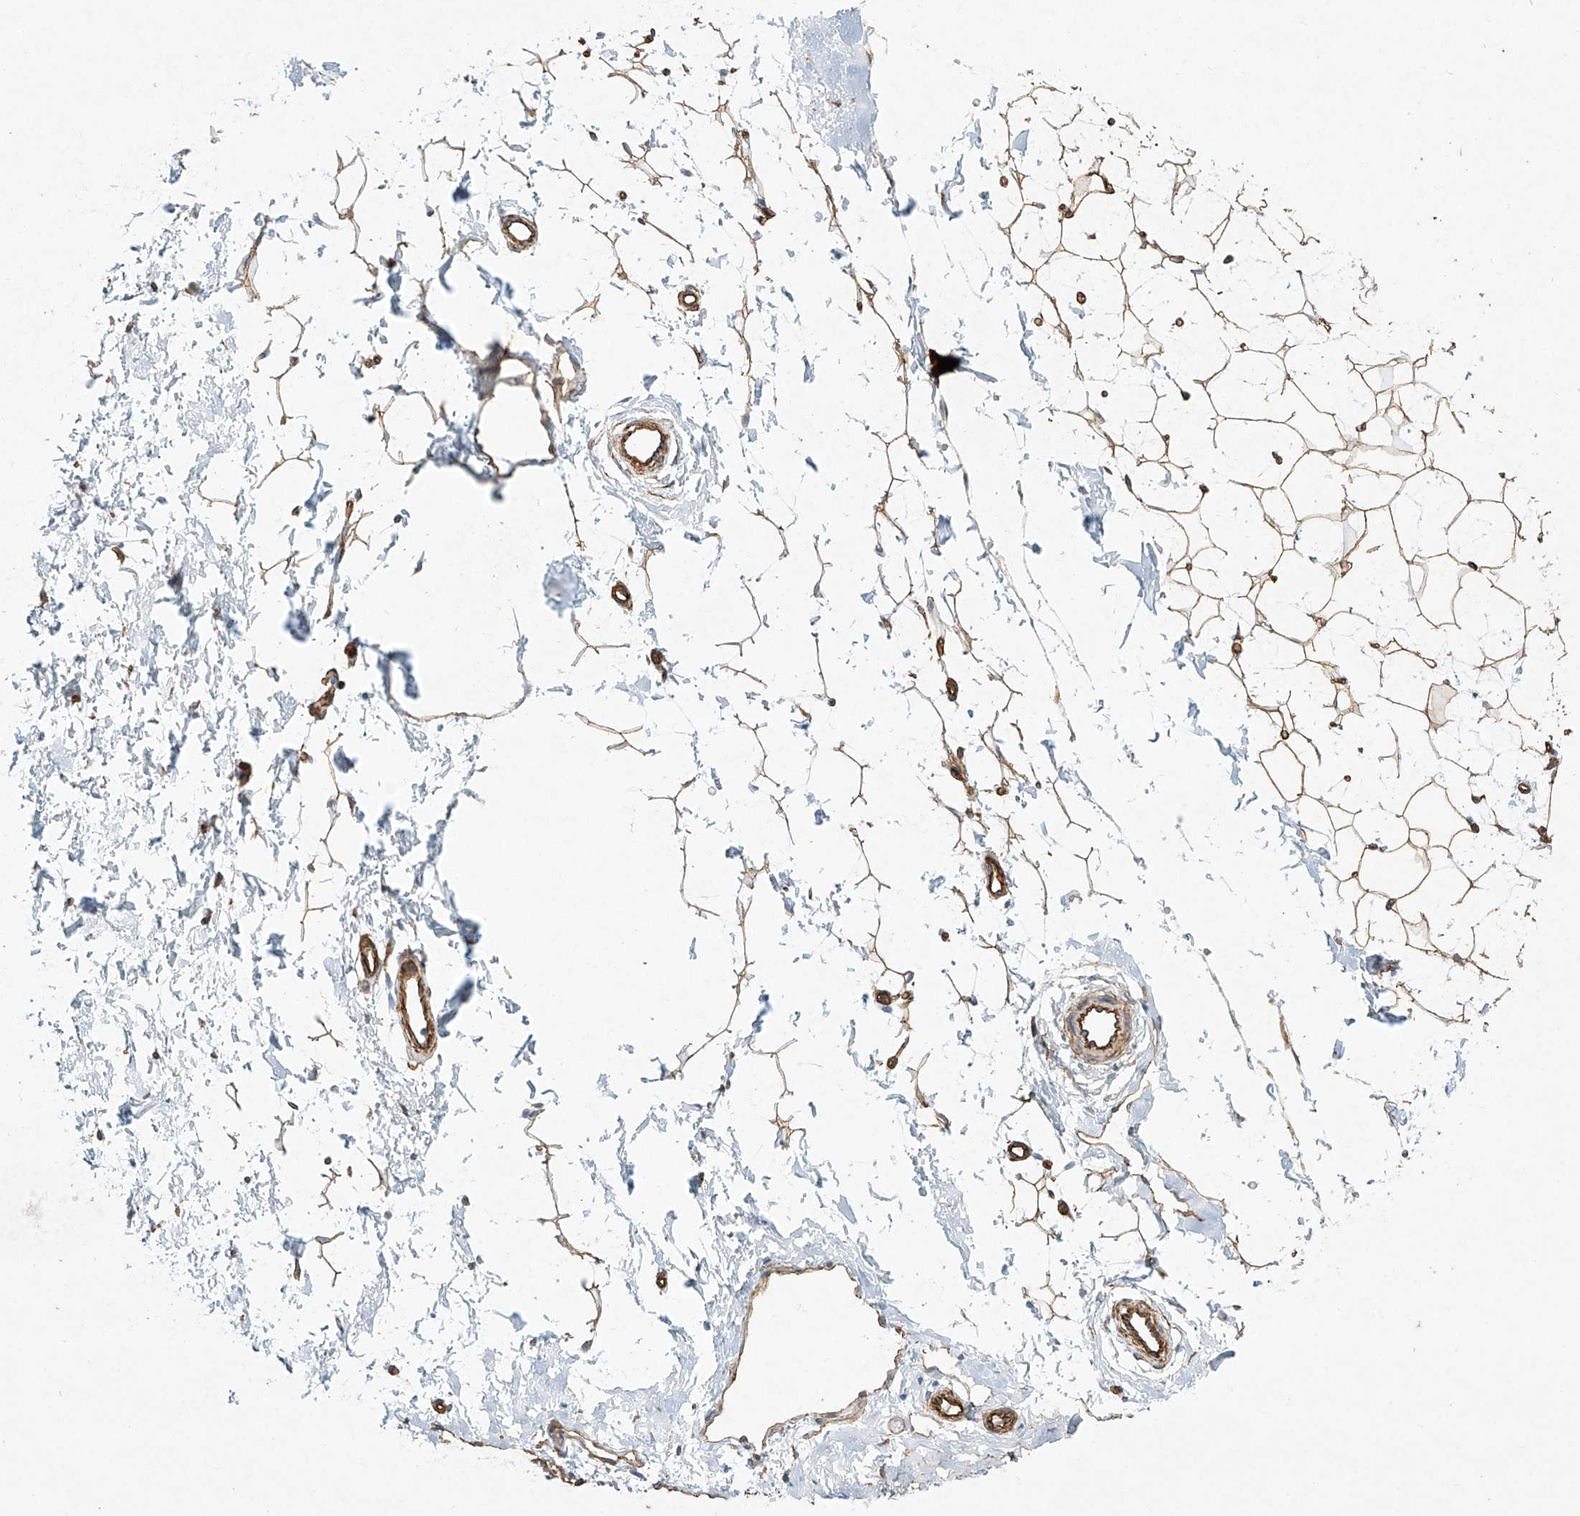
{"staining": {"intensity": "moderate", "quantity": ">75%", "location": "cytoplasmic/membranous"}, "tissue": "adipose tissue", "cell_type": "Adipocytes", "image_type": "normal", "snomed": [{"axis": "morphology", "description": "Normal tissue, NOS"}, {"axis": "topography", "description": "Breast"}], "caption": "Immunohistochemistry (DAB) staining of normal human adipose tissue displays moderate cytoplasmic/membranous protein positivity in approximately >75% of adipocytes.", "gene": "REEP2", "patient": {"sex": "female", "age": 23}}